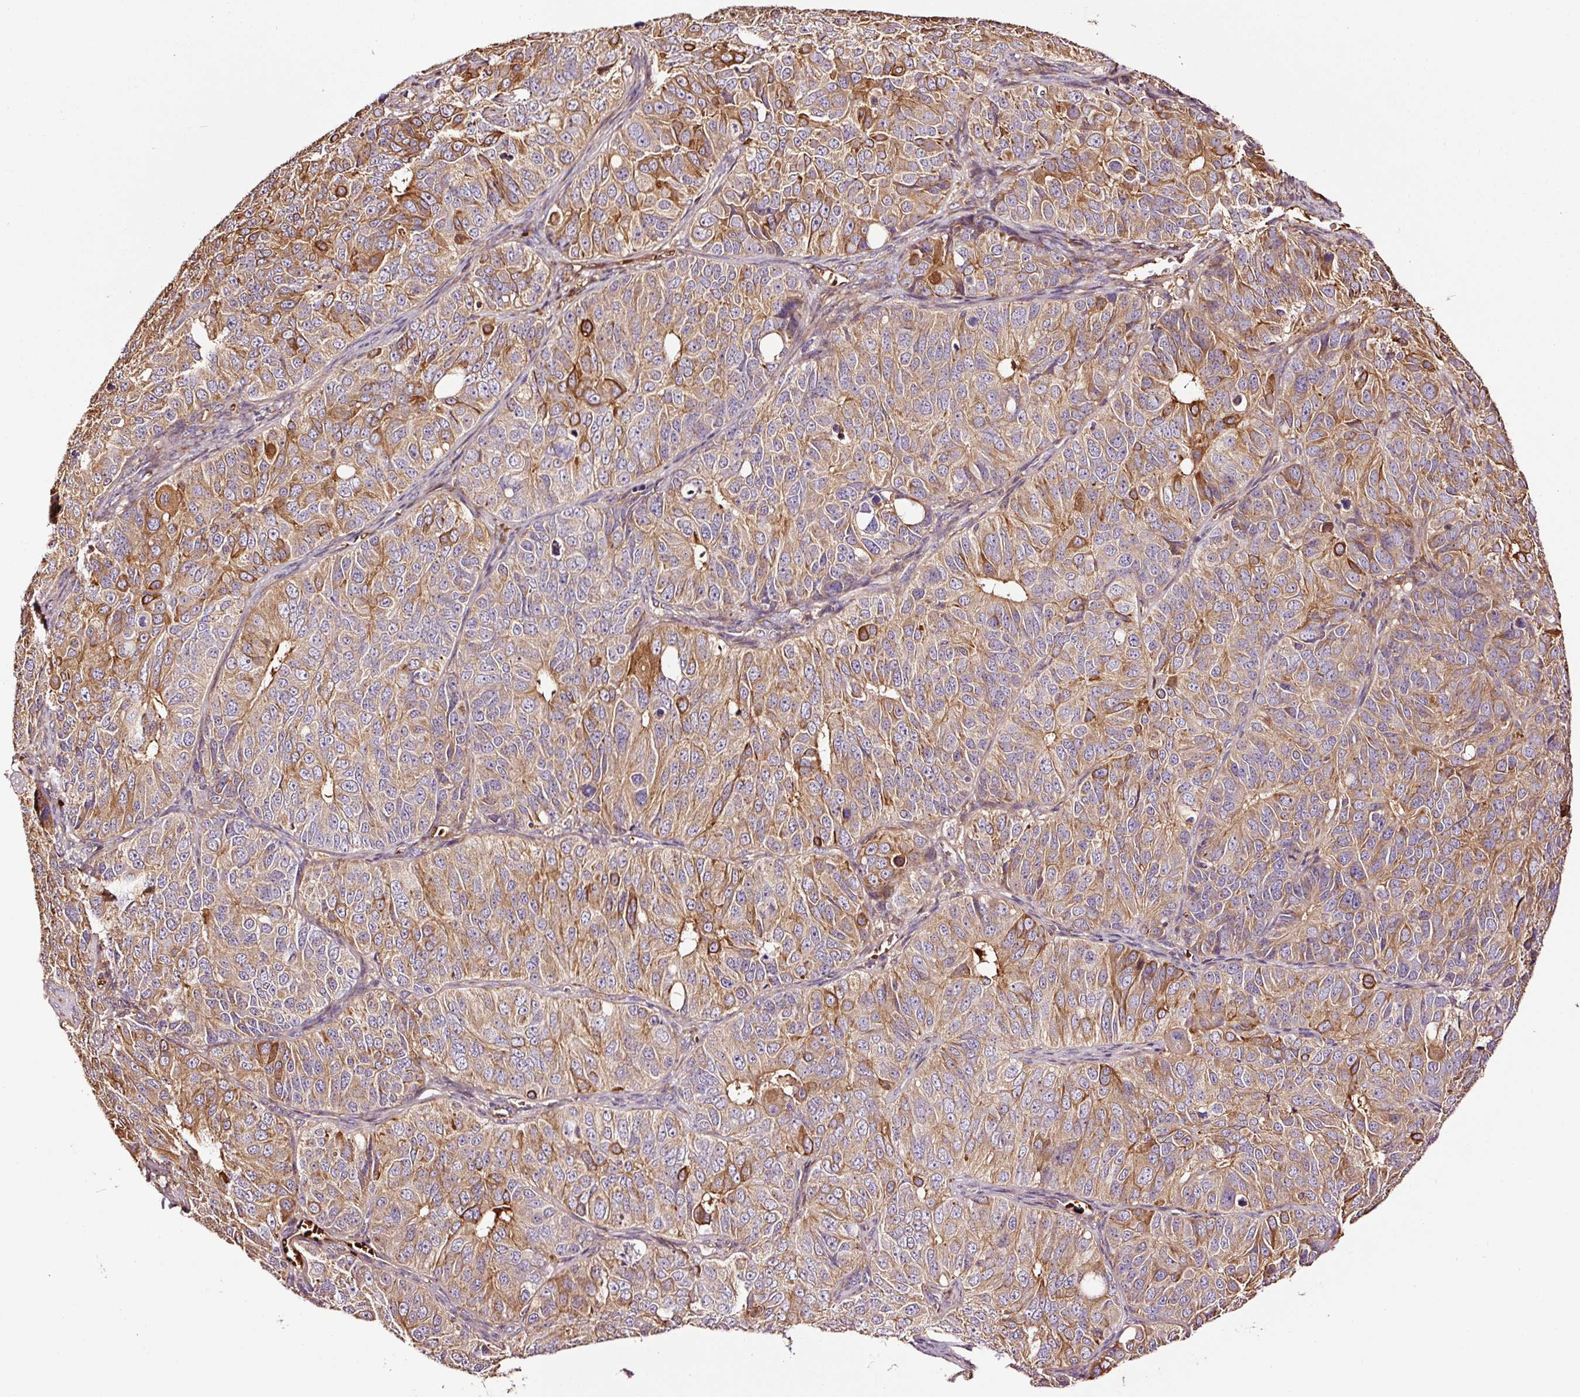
{"staining": {"intensity": "moderate", "quantity": ">75%", "location": "cytoplasmic/membranous"}, "tissue": "ovarian cancer", "cell_type": "Tumor cells", "image_type": "cancer", "snomed": [{"axis": "morphology", "description": "Carcinoma, endometroid"}, {"axis": "topography", "description": "Ovary"}], "caption": "Immunohistochemical staining of ovarian cancer reveals medium levels of moderate cytoplasmic/membranous protein positivity in approximately >75% of tumor cells.", "gene": "PGLYRP2", "patient": {"sex": "female", "age": 51}}